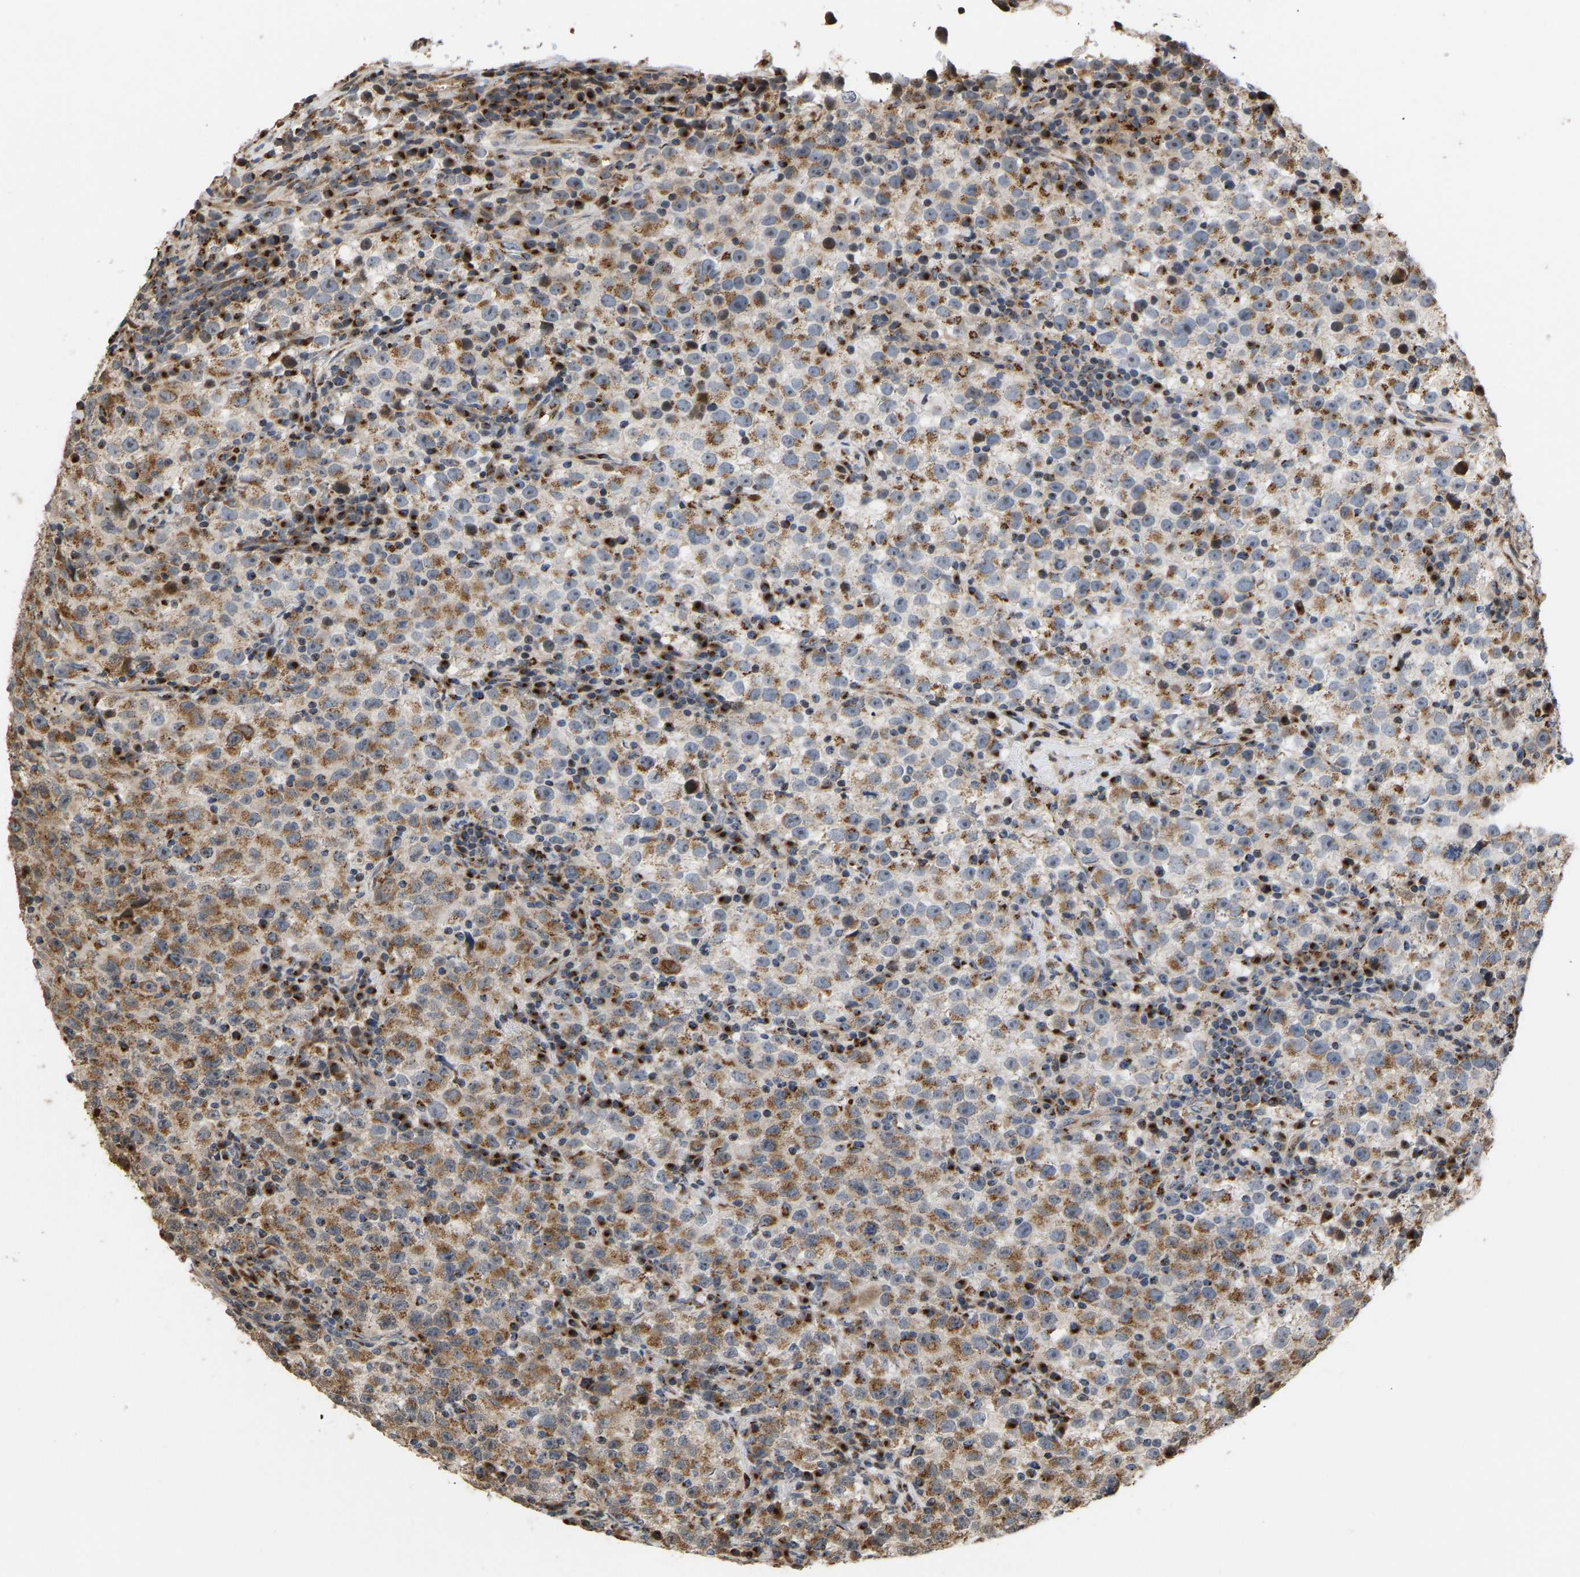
{"staining": {"intensity": "moderate", "quantity": ">75%", "location": "cytoplasmic/membranous"}, "tissue": "testis cancer", "cell_type": "Tumor cells", "image_type": "cancer", "snomed": [{"axis": "morphology", "description": "Seminoma, NOS"}, {"axis": "topography", "description": "Testis"}], "caption": "This is an image of IHC staining of testis cancer (seminoma), which shows moderate positivity in the cytoplasmic/membranous of tumor cells.", "gene": "YIPF4", "patient": {"sex": "male", "age": 22}}